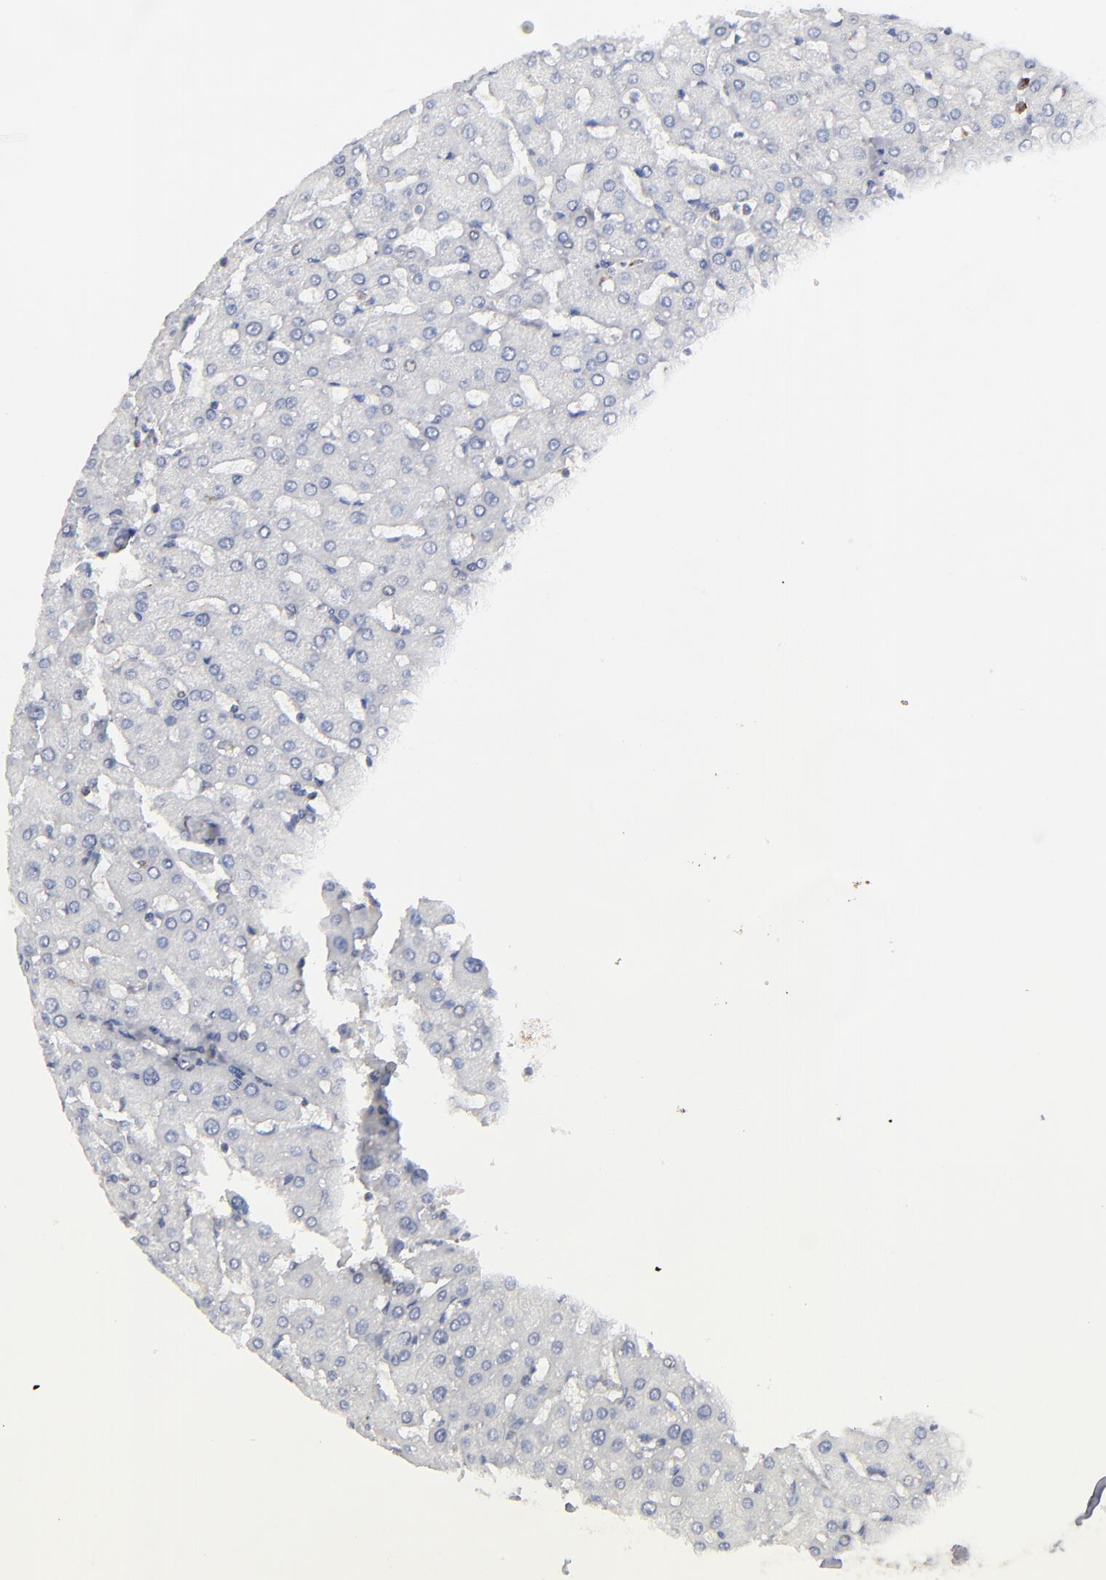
{"staining": {"intensity": "negative", "quantity": "none", "location": "none"}, "tissue": "liver", "cell_type": "Cholangiocytes", "image_type": "normal", "snomed": [{"axis": "morphology", "description": "Normal tissue, NOS"}, {"axis": "topography", "description": "Liver"}], "caption": "A micrograph of human liver is negative for staining in cholangiocytes. Brightfield microscopy of IHC stained with DAB (brown) and hematoxylin (blue), captured at high magnification.", "gene": "TMX1", "patient": {"sex": "female", "age": 27}}